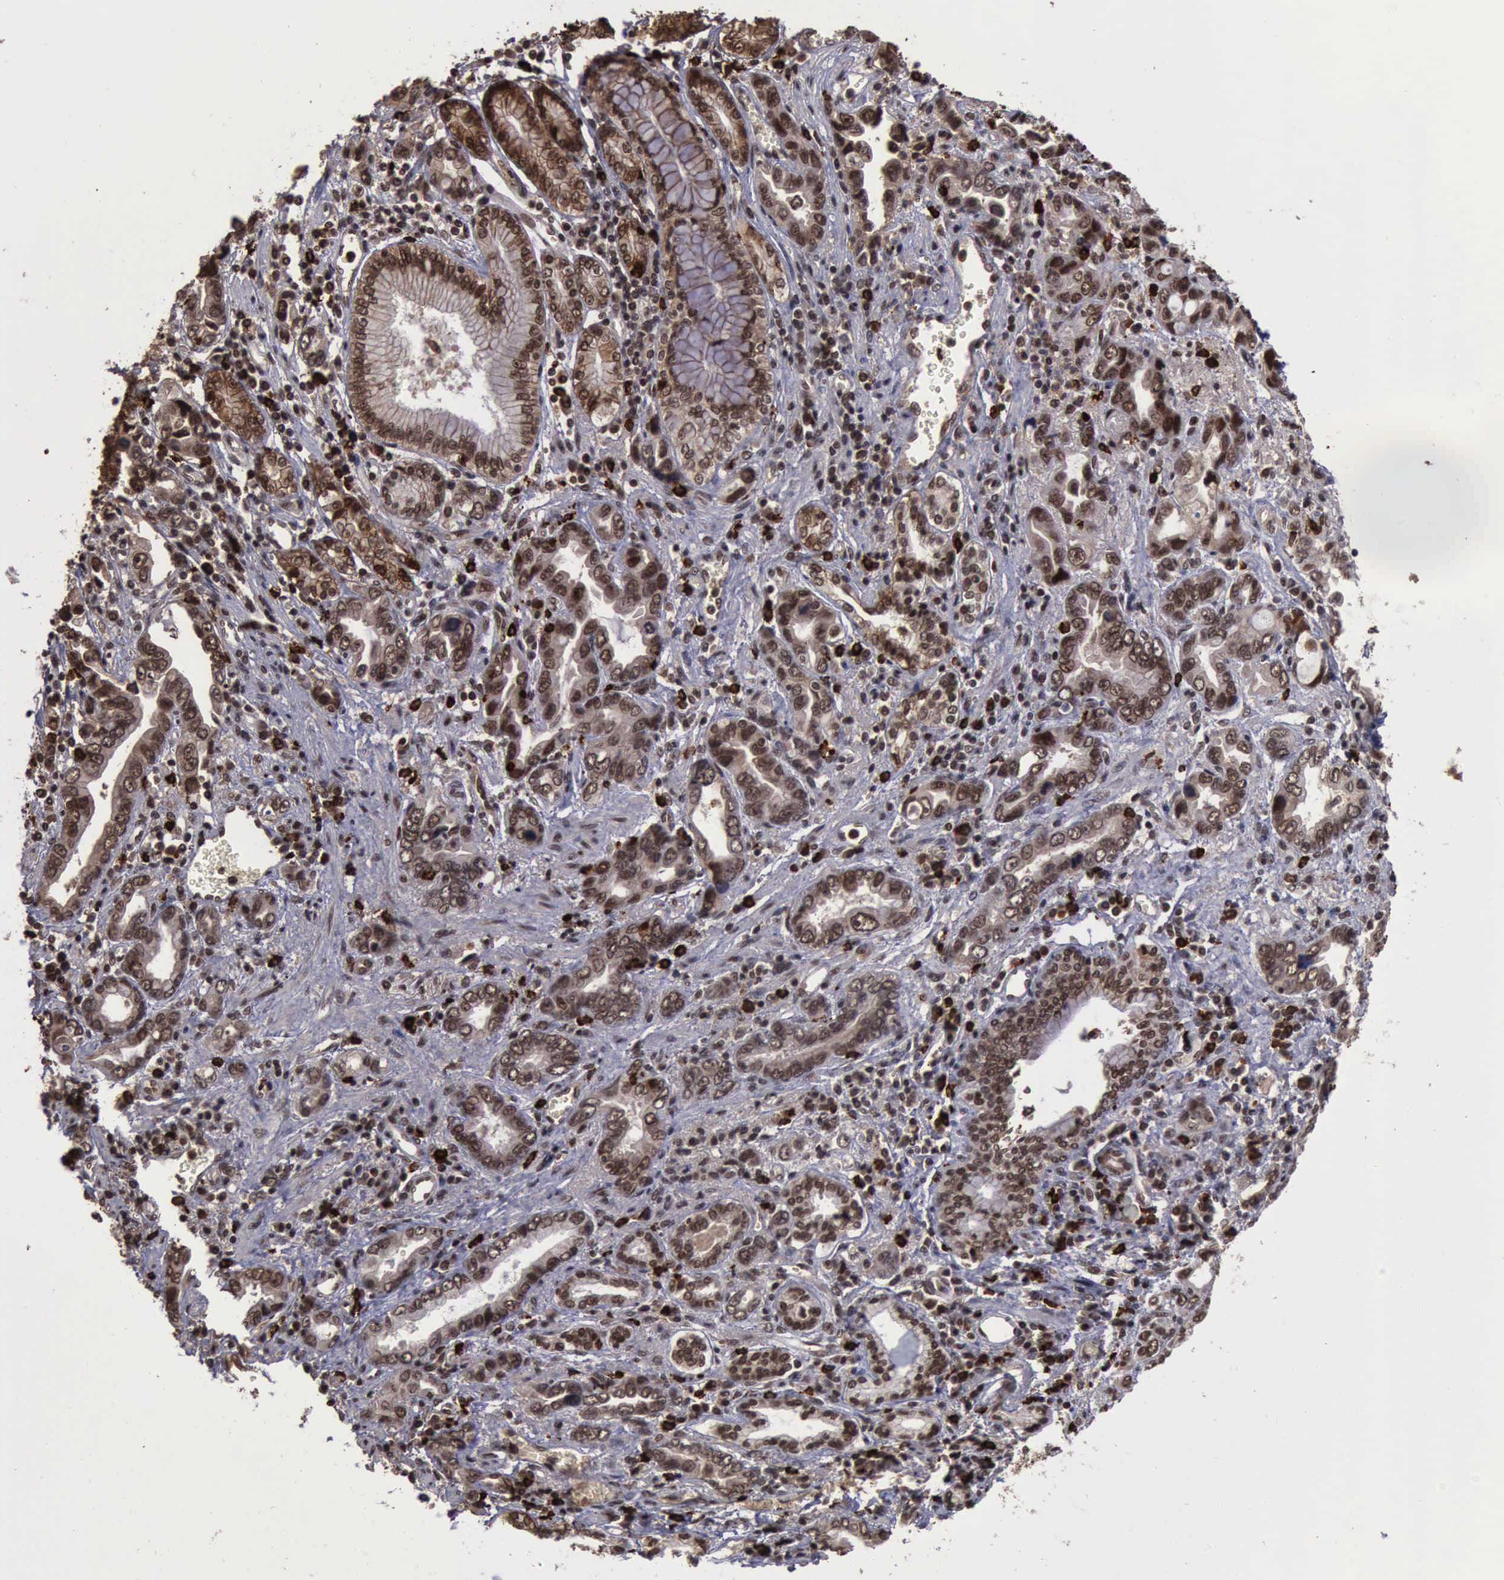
{"staining": {"intensity": "strong", "quantity": ">75%", "location": "cytoplasmic/membranous,nuclear"}, "tissue": "stomach cancer", "cell_type": "Tumor cells", "image_type": "cancer", "snomed": [{"axis": "morphology", "description": "Adenocarcinoma, NOS"}, {"axis": "topography", "description": "Stomach"}], "caption": "A micrograph of human stomach cancer (adenocarcinoma) stained for a protein reveals strong cytoplasmic/membranous and nuclear brown staining in tumor cells. (Stains: DAB in brown, nuclei in blue, Microscopy: brightfield microscopy at high magnification).", "gene": "TRMT2A", "patient": {"sex": "male", "age": 78}}